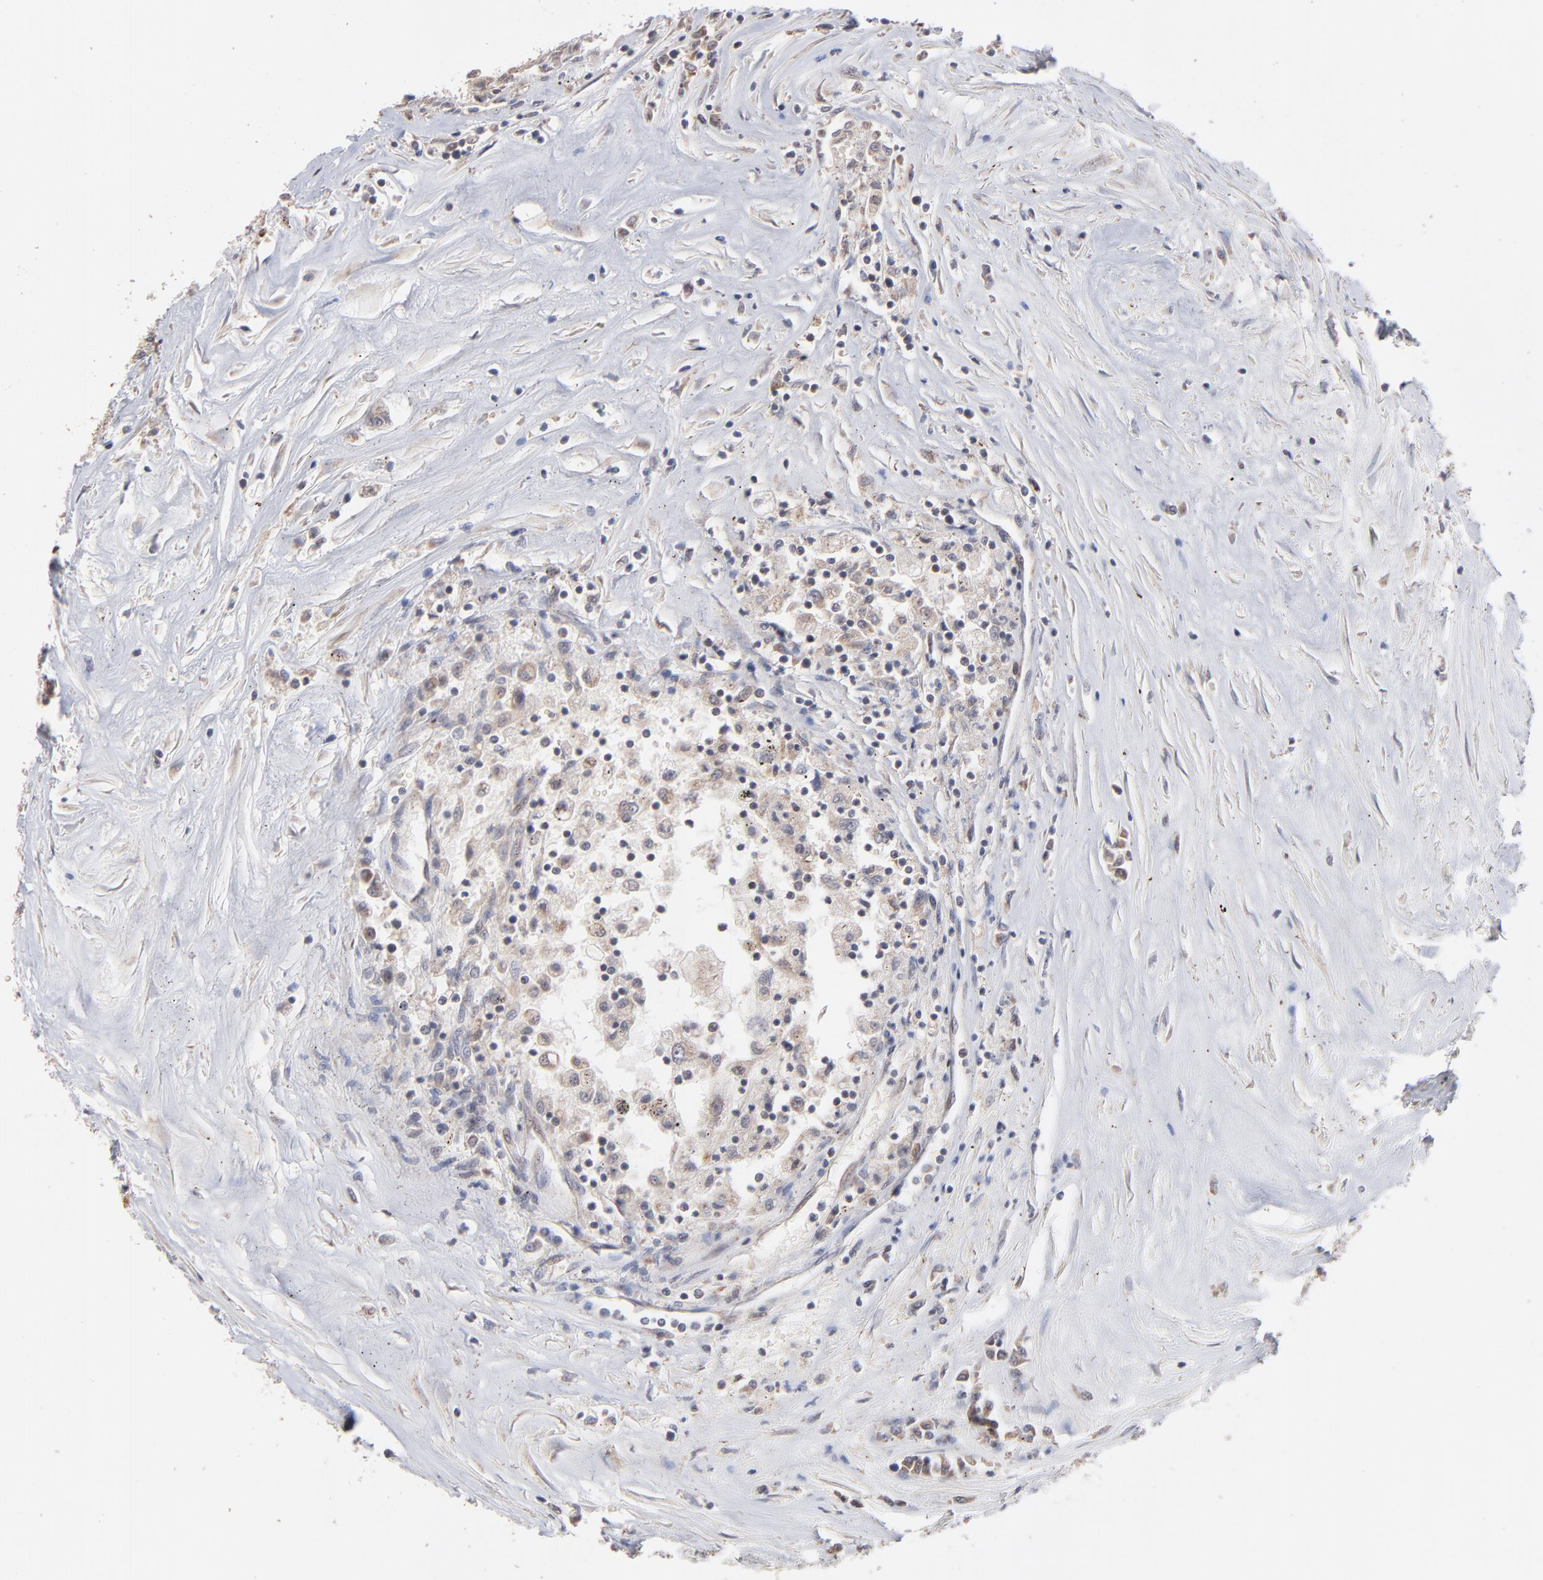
{"staining": {"intensity": "weak", "quantity": "25%-75%", "location": "cytoplasmic/membranous"}, "tissue": "renal cancer", "cell_type": "Tumor cells", "image_type": "cancer", "snomed": [{"axis": "morphology", "description": "Normal tissue, NOS"}, {"axis": "morphology", "description": "Adenocarcinoma, NOS"}, {"axis": "topography", "description": "Kidney"}], "caption": "Weak cytoplasmic/membranous expression is appreciated in about 25%-75% of tumor cells in renal cancer (adenocarcinoma). The protein is stained brown, and the nuclei are stained in blue (DAB IHC with brightfield microscopy, high magnification).", "gene": "MSL2", "patient": {"sex": "male", "age": 71}}